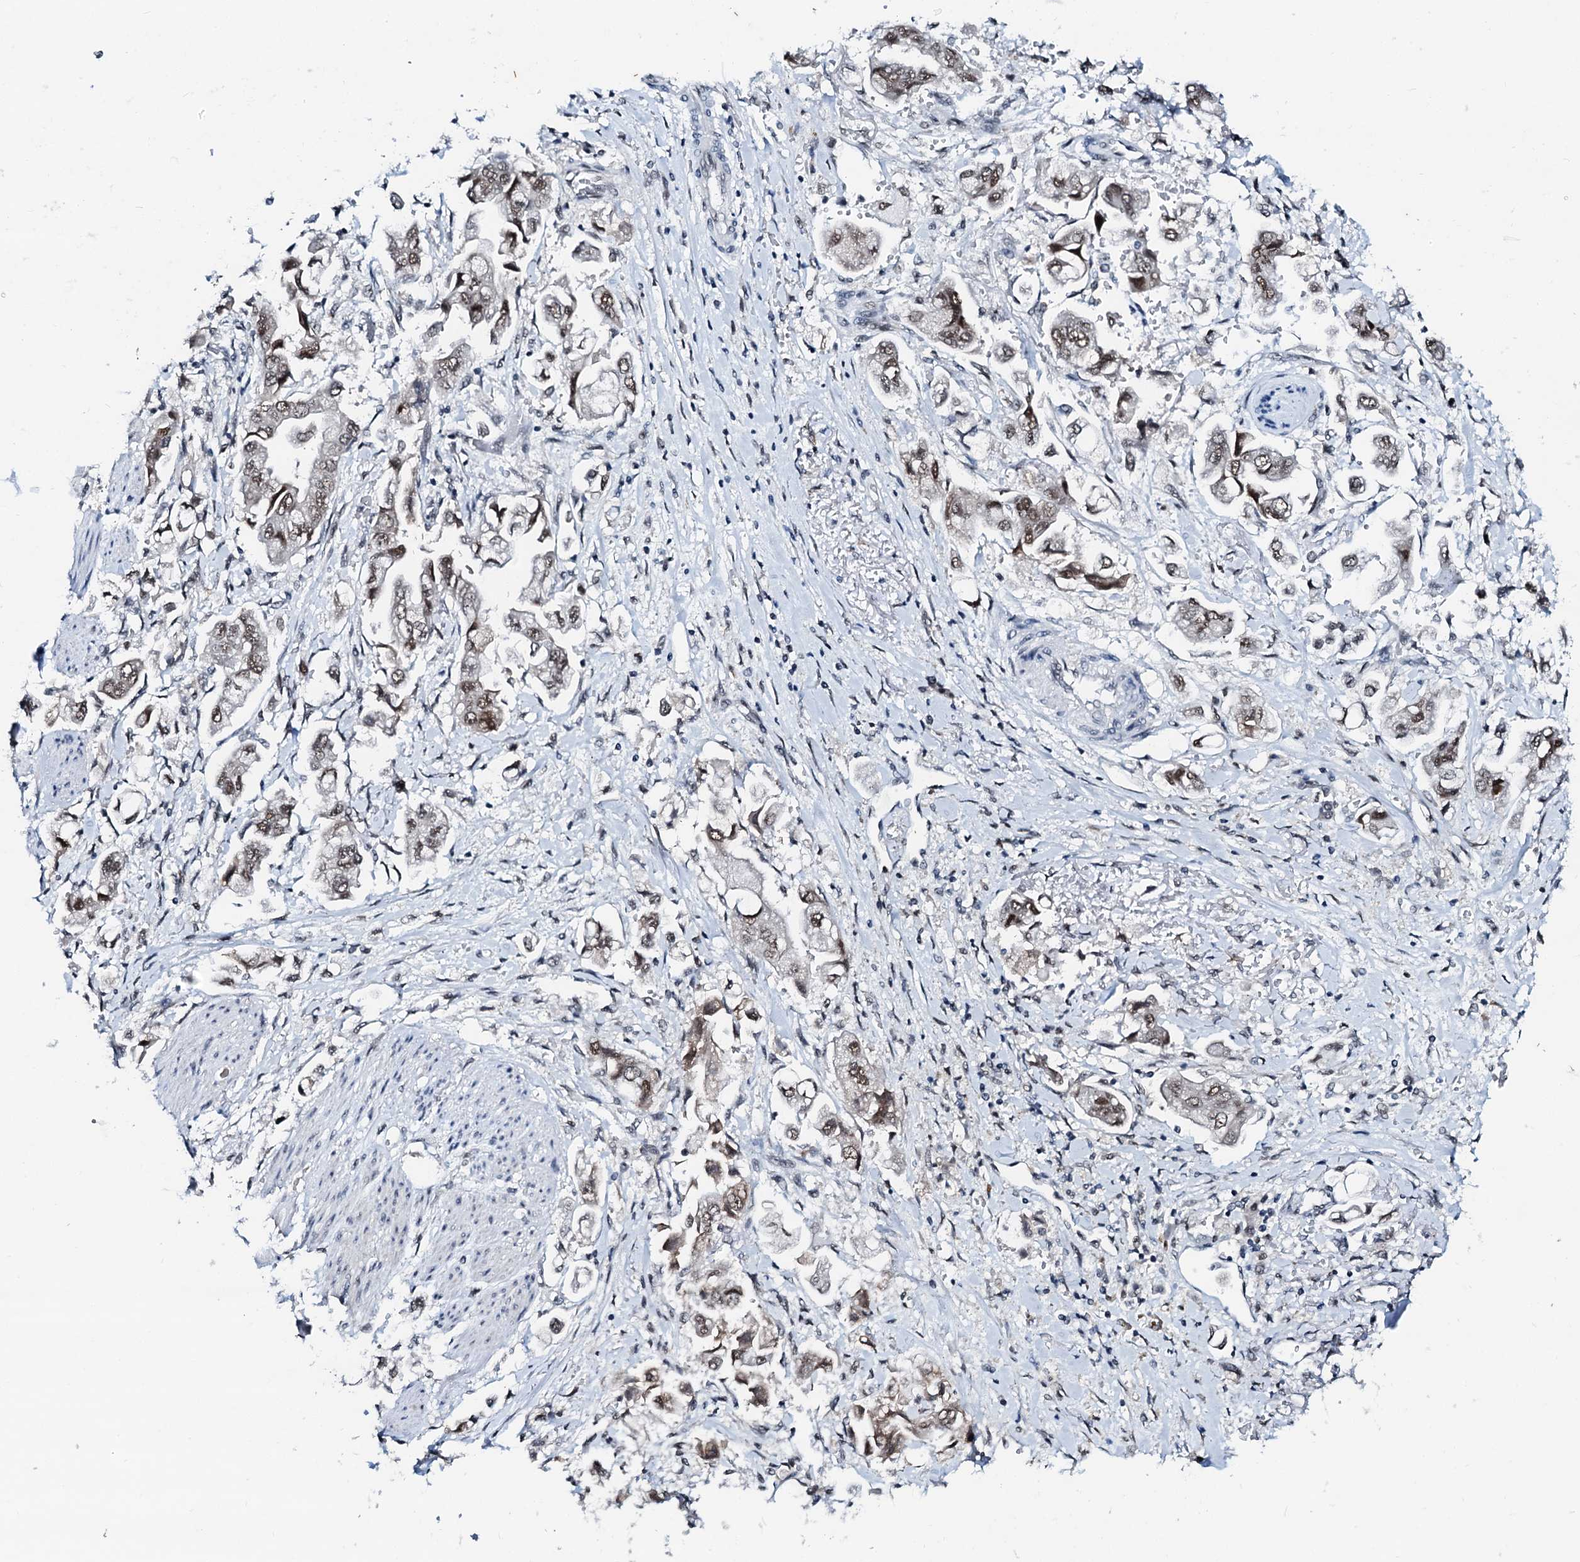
{"staining": {"intensity": "moderate", "quantity": ">75%", "location": "nuclear"}, "tissue": "stomach cancer", "cell_type": "Tumor cells", "image_type": "cancer", "snomed": [{"axis": "morphology", "description": "Adenocarcinoma, NOS"}, {"axis": "topography", "description": "Stomach"}], "caption": "Immunohistochemical staining of adenocarcinoma (stomach) shows medium levels of moderate nuclear staining in about >75% of tumor cells.", "gene": "SNRPD1", "patient": {"sex": "male", "age": 62}}